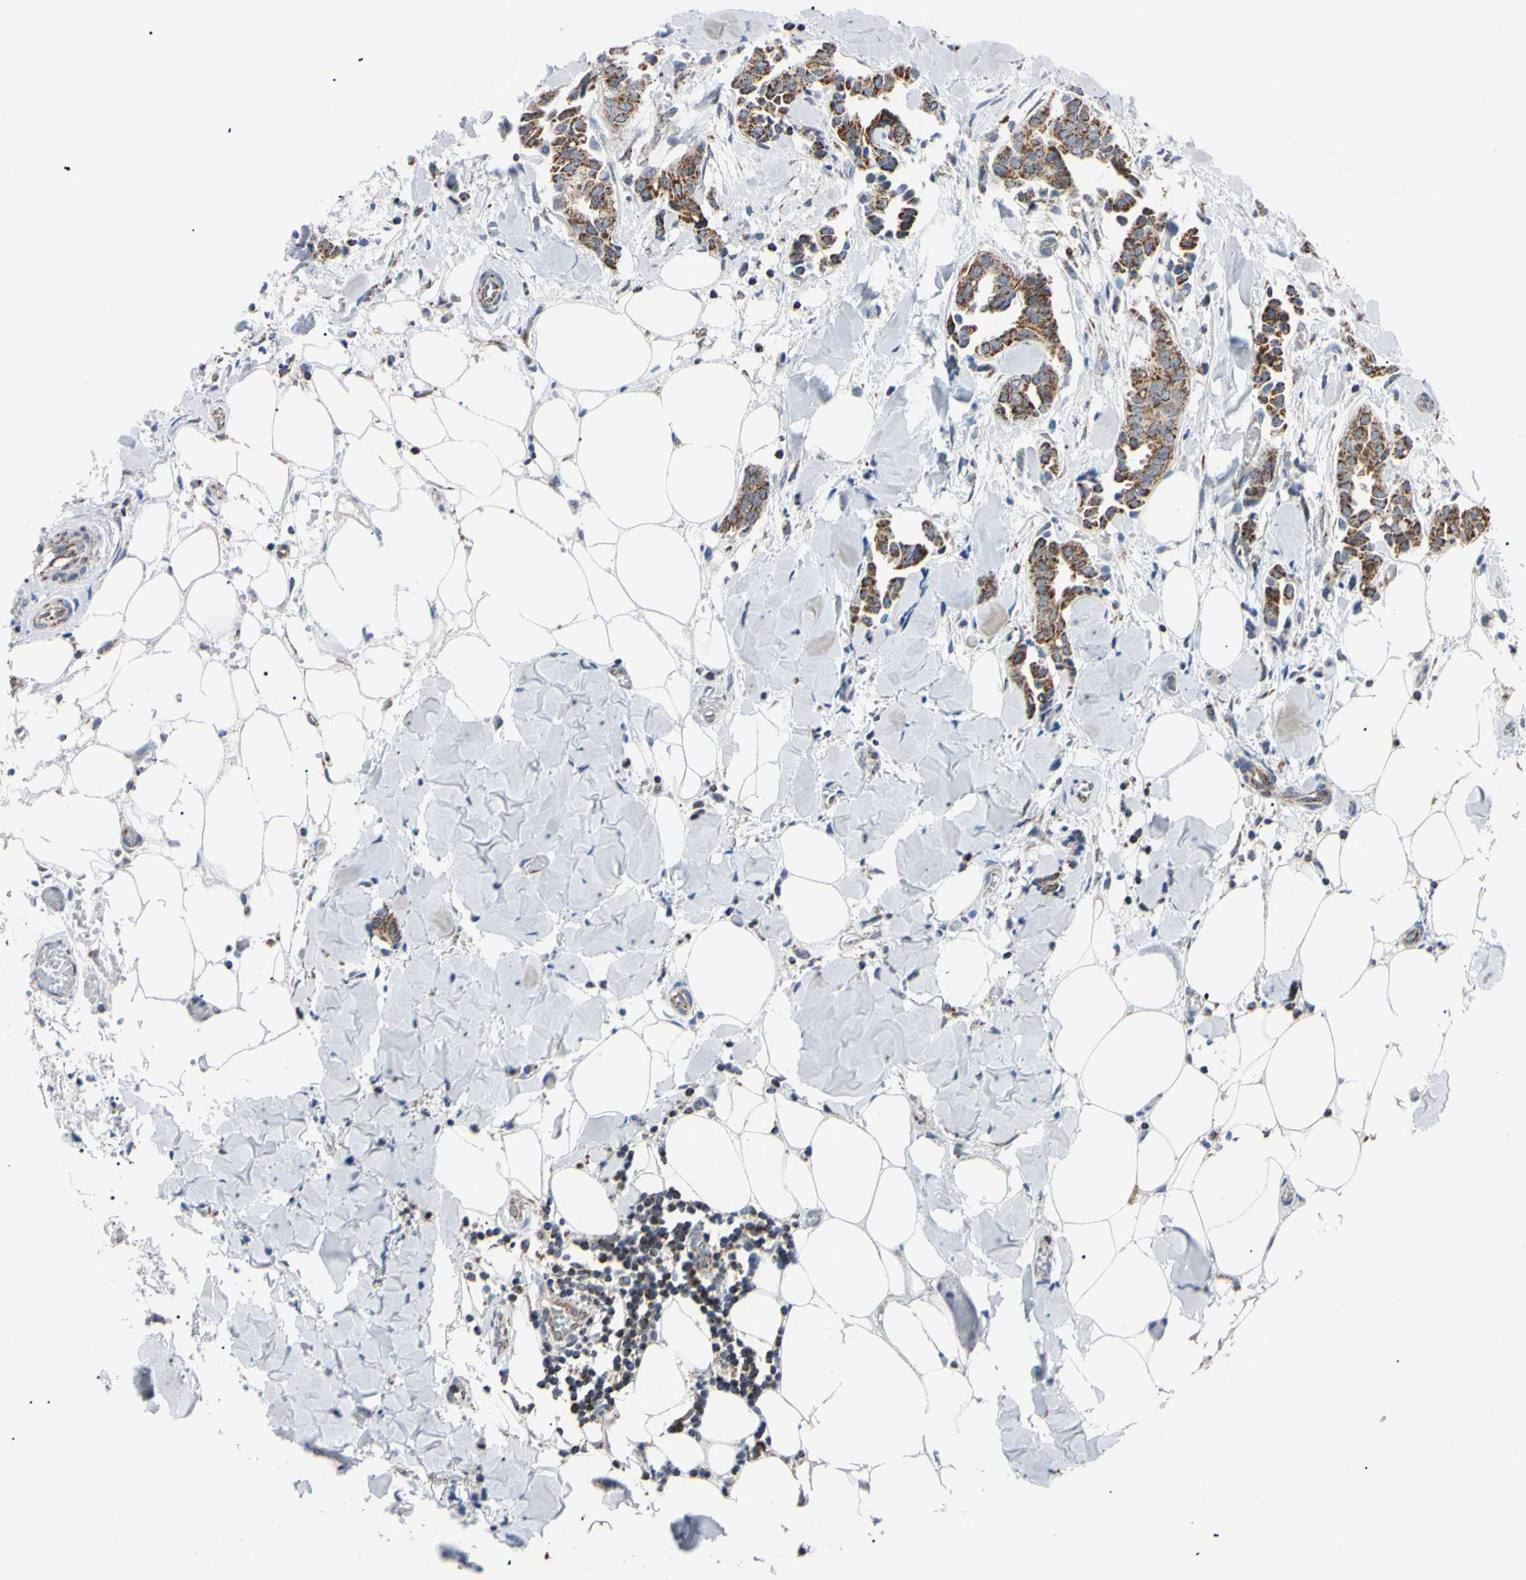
{"staining": {"intensity": "strong", "quantity": ">75%", "location": "cytoplasmic/membranous"}, "tissue": "head and neck cancer", "cell_type": "Tumor cells", "image_type": "cancer", "snomed": [{"axis": "morphology", "description": "Adenocarcinoma, NOS"}, {"axis": "topography", "description": "Salivary gland"}, {"axis": "topography", "description": "Head-Neck"}], "caption": "This photomicrograph shows head and neck cancer stained with immunohistochemistry to label a protein in brown. The cytoplasmic/membranous of tumor cells show strong positivity for the protein. Nuclei are counter-stained blue.", "gene": "CLPP", "patient": {"sex": "female", "age": 59}}